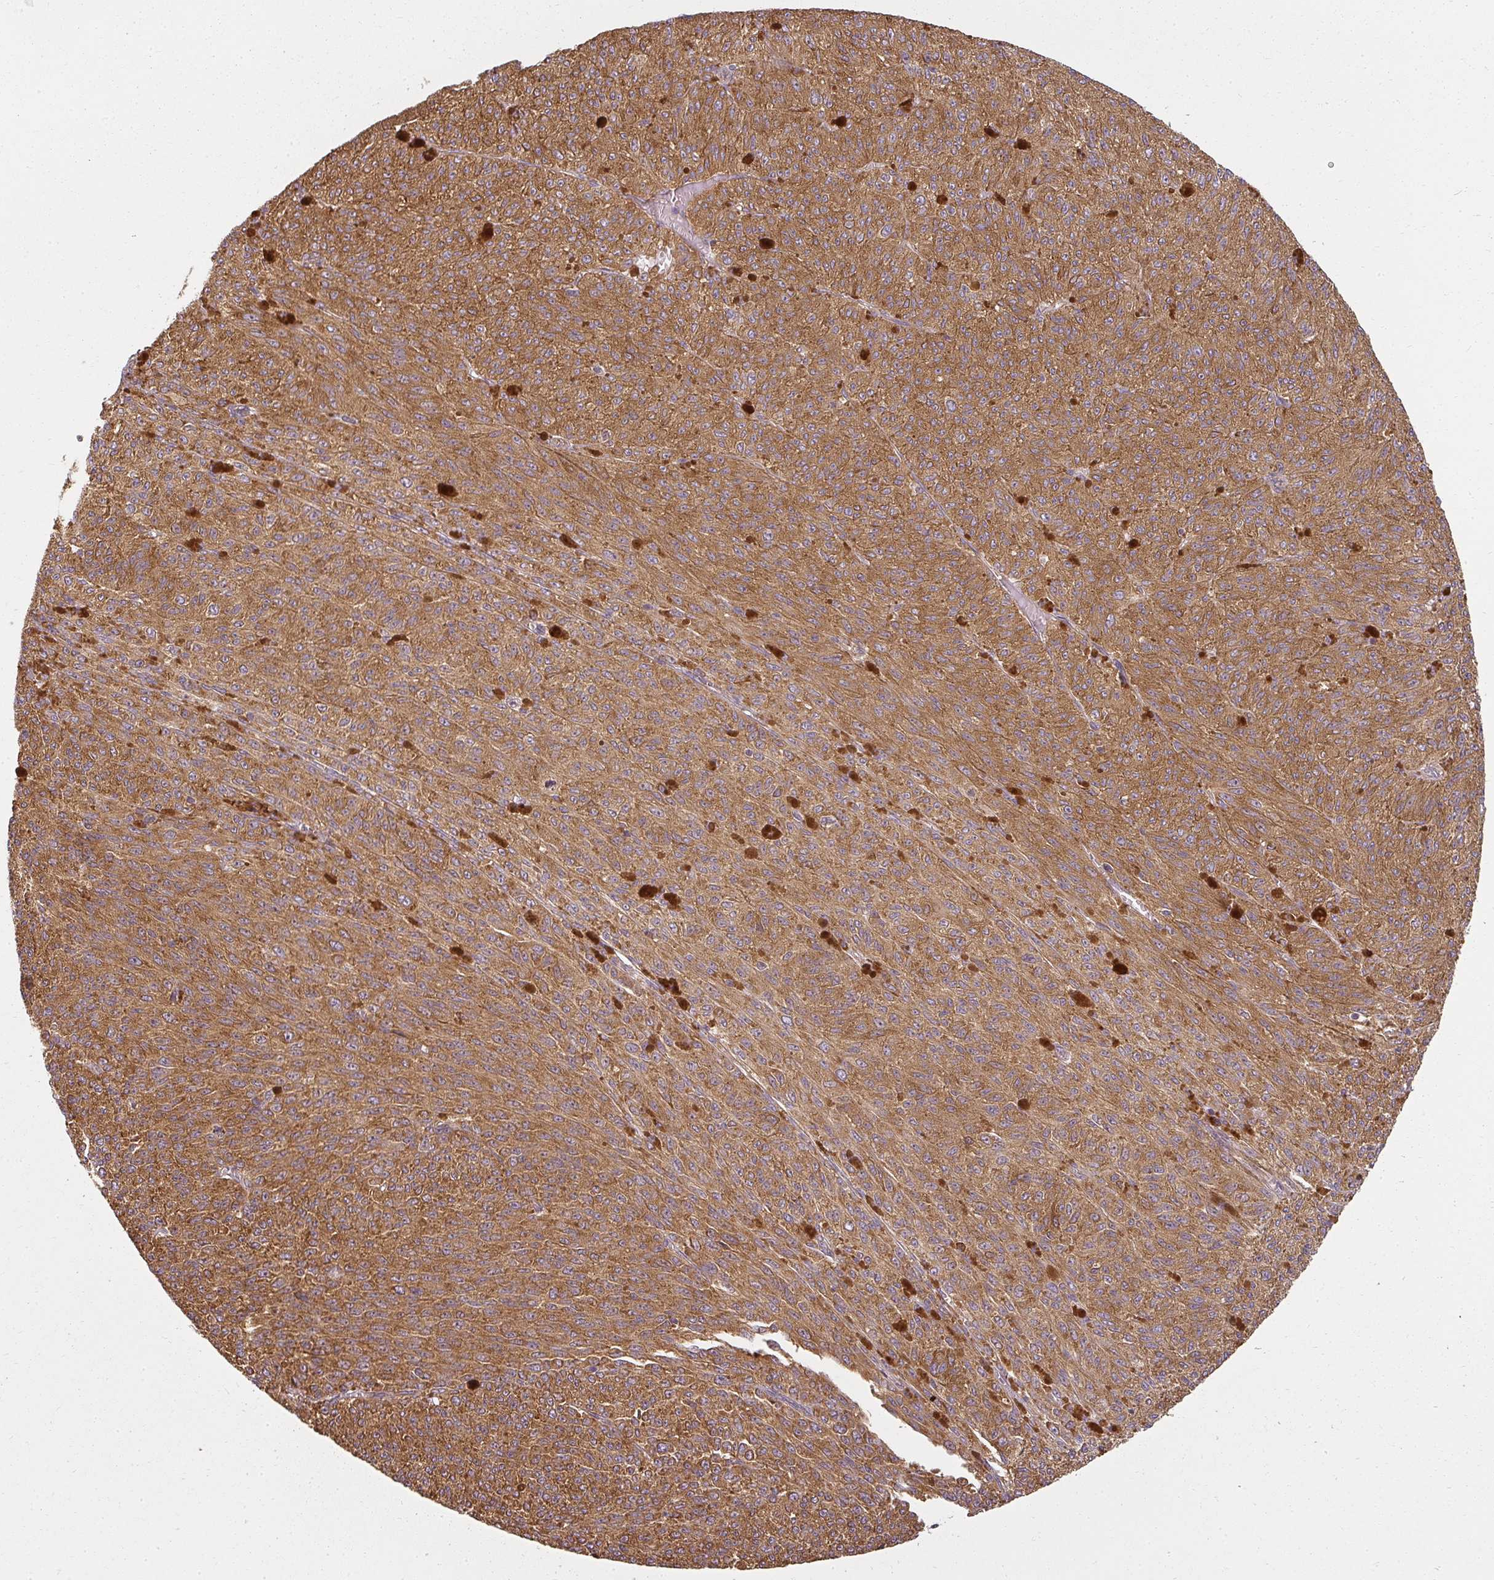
{"staining": {"intensity": "moderate", "quantity": ">75%", "location": "cytoplasmic/membranous"}, "tissue": "melanoma", "cell_type": "Tumor cells", "image_type": "cancer", "snomed": [{"axis": "morphology", "description": "Malignant melanoma, NOS"}, {"axis": "topography", "description": "Skin"}], "caption": "Protein staining of melanoma tissue shows moderate cytoplasmic/membranous positivity in about >75% of tumor cells.", "gene": "RPL24", "patient": {"sex": "female", "age": 52}}